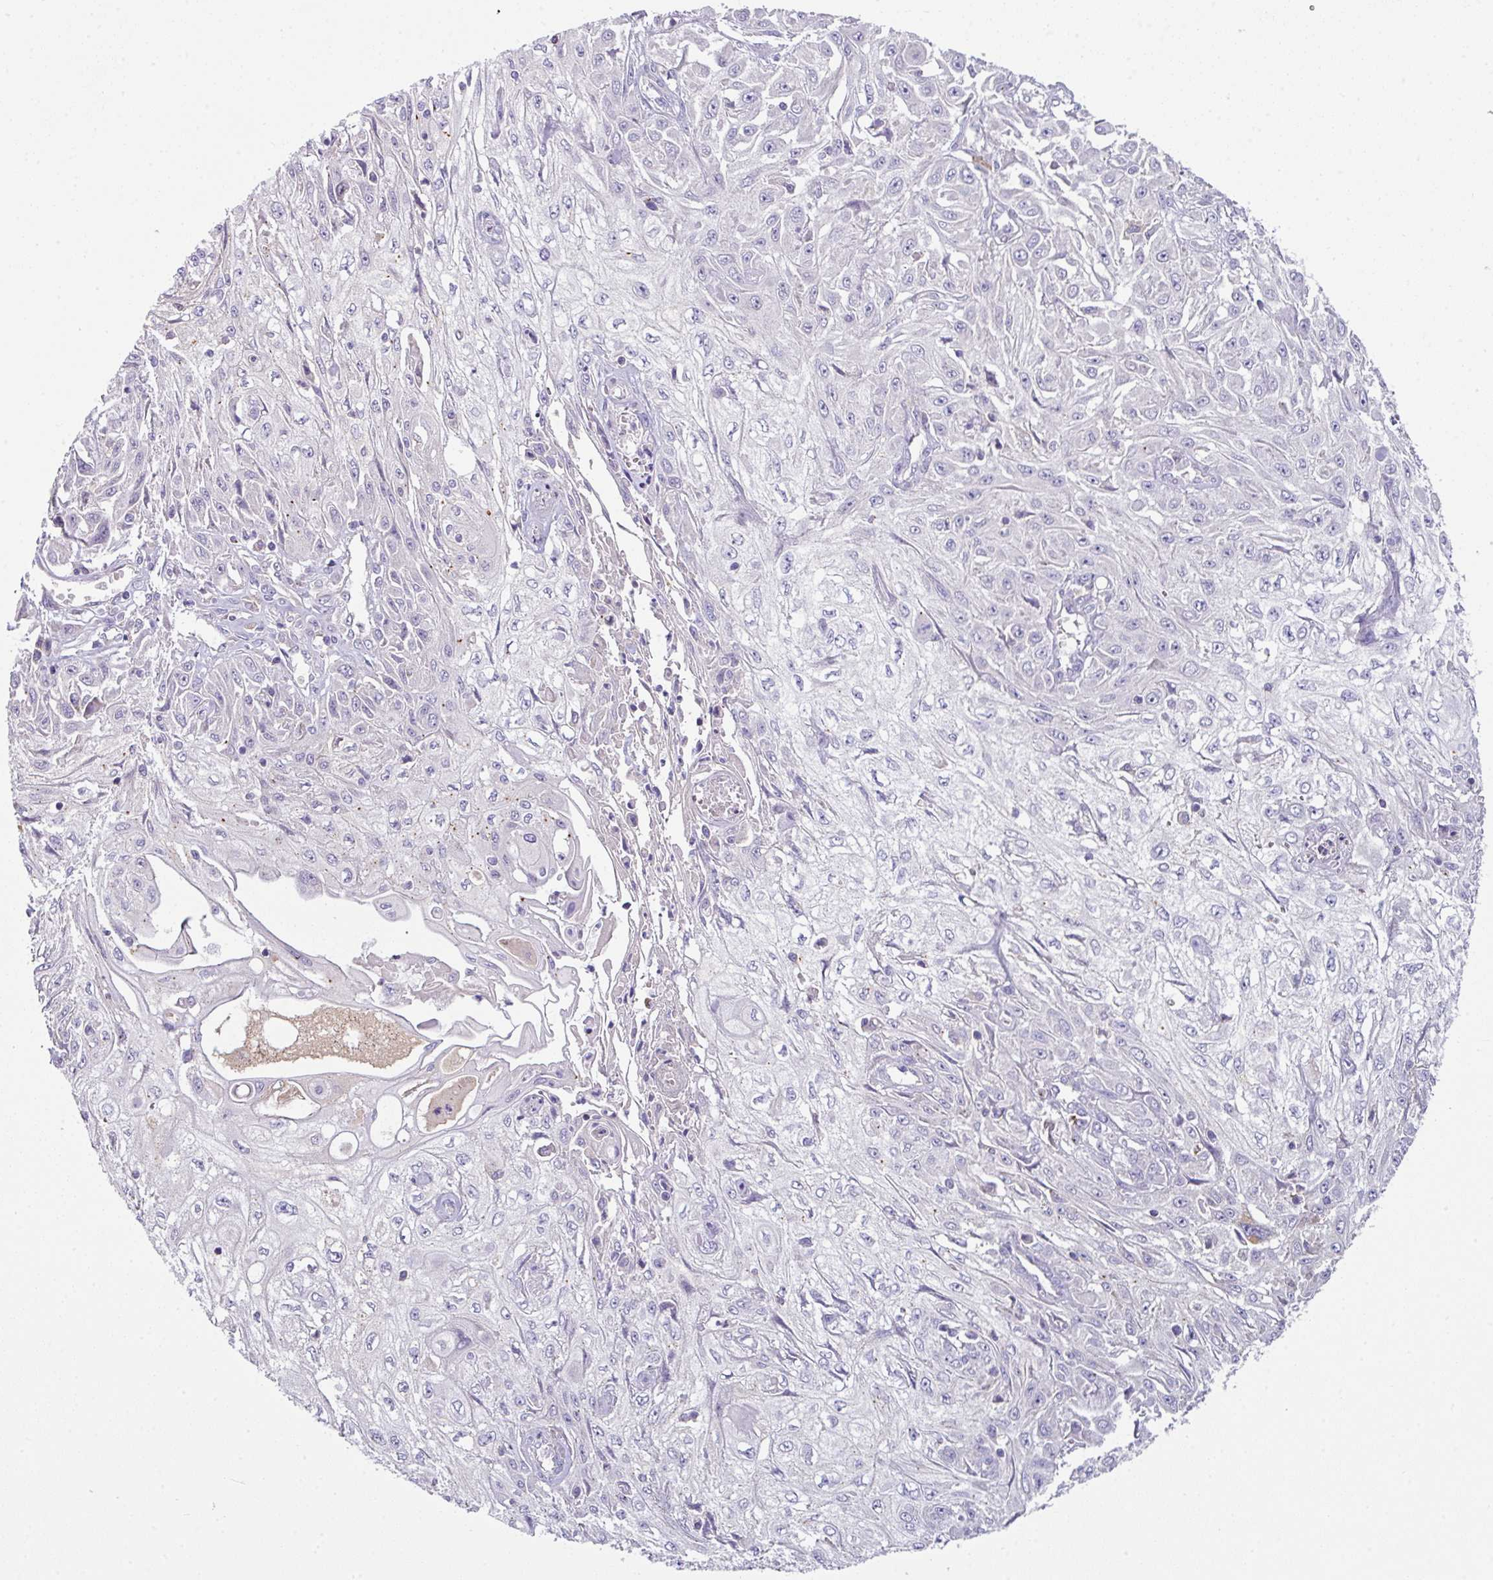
{"staining": {"intensity": "negative", "quantity": "none", "location": "none"}, "tissue": "skin cancer", "cell_type": "Tumor cells", "image_type": "cancer", "snomed": [{"axis": "morphology", "description": "Squamous cell carcinoma, NOS"}, {"axis": "morphology", "description": "Squamous cell carcinoma, metastatic, NOS"}, {"axis": "topography", "description": "Skin"}, {"axis": "topography", "description": "Lymph node"}], "caption": "This is an immunohistochemistry histopathology image of human skin cancer (squamous cell carcinoma). There is no expression in tumor cells.", "gene": "SLAMF6", "patient": {"sex": "male", "age": 75}}